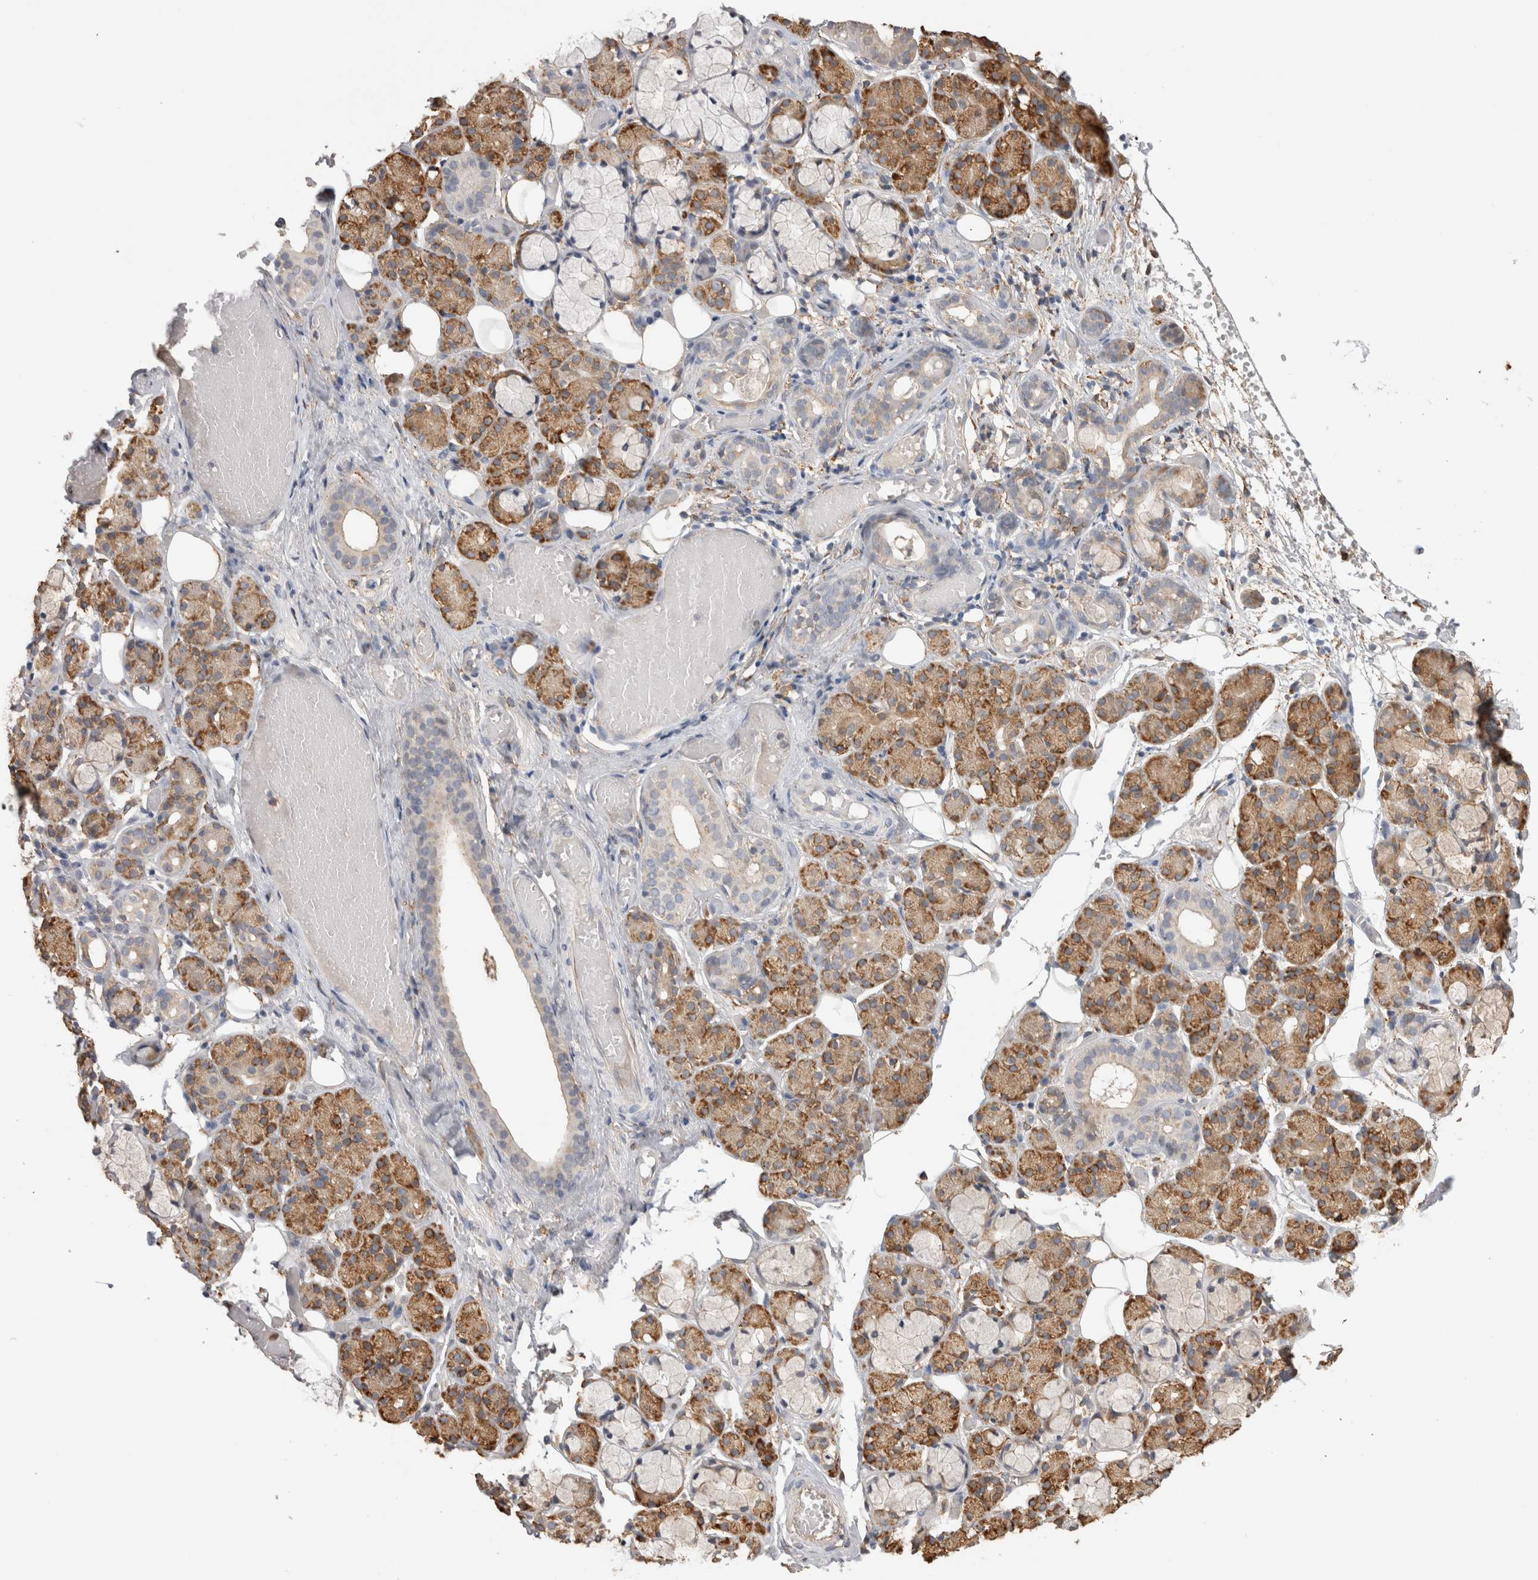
{"staining": {"intensity": "moderate", "quantity": "25%-75%", "location": "cytoplasmic/membranous"}, "tissue": "salivary gland", "cell_type": "Glandular cells", "image_type": "normal", "snomed": [{"axis": "morphology", "description": "Normal tissue, NOS"}, {"axis": "topography", "description": "Salivary gland"}], "caption": "DAB immunohistochemical staining of normal human salivary gland demonstrates moderate cytoplasmic/membranous protein expression in about 25%-75% of glandular cells.", "gene": "LRPAP1", "patient": {"sex": "male", "age": 63}}